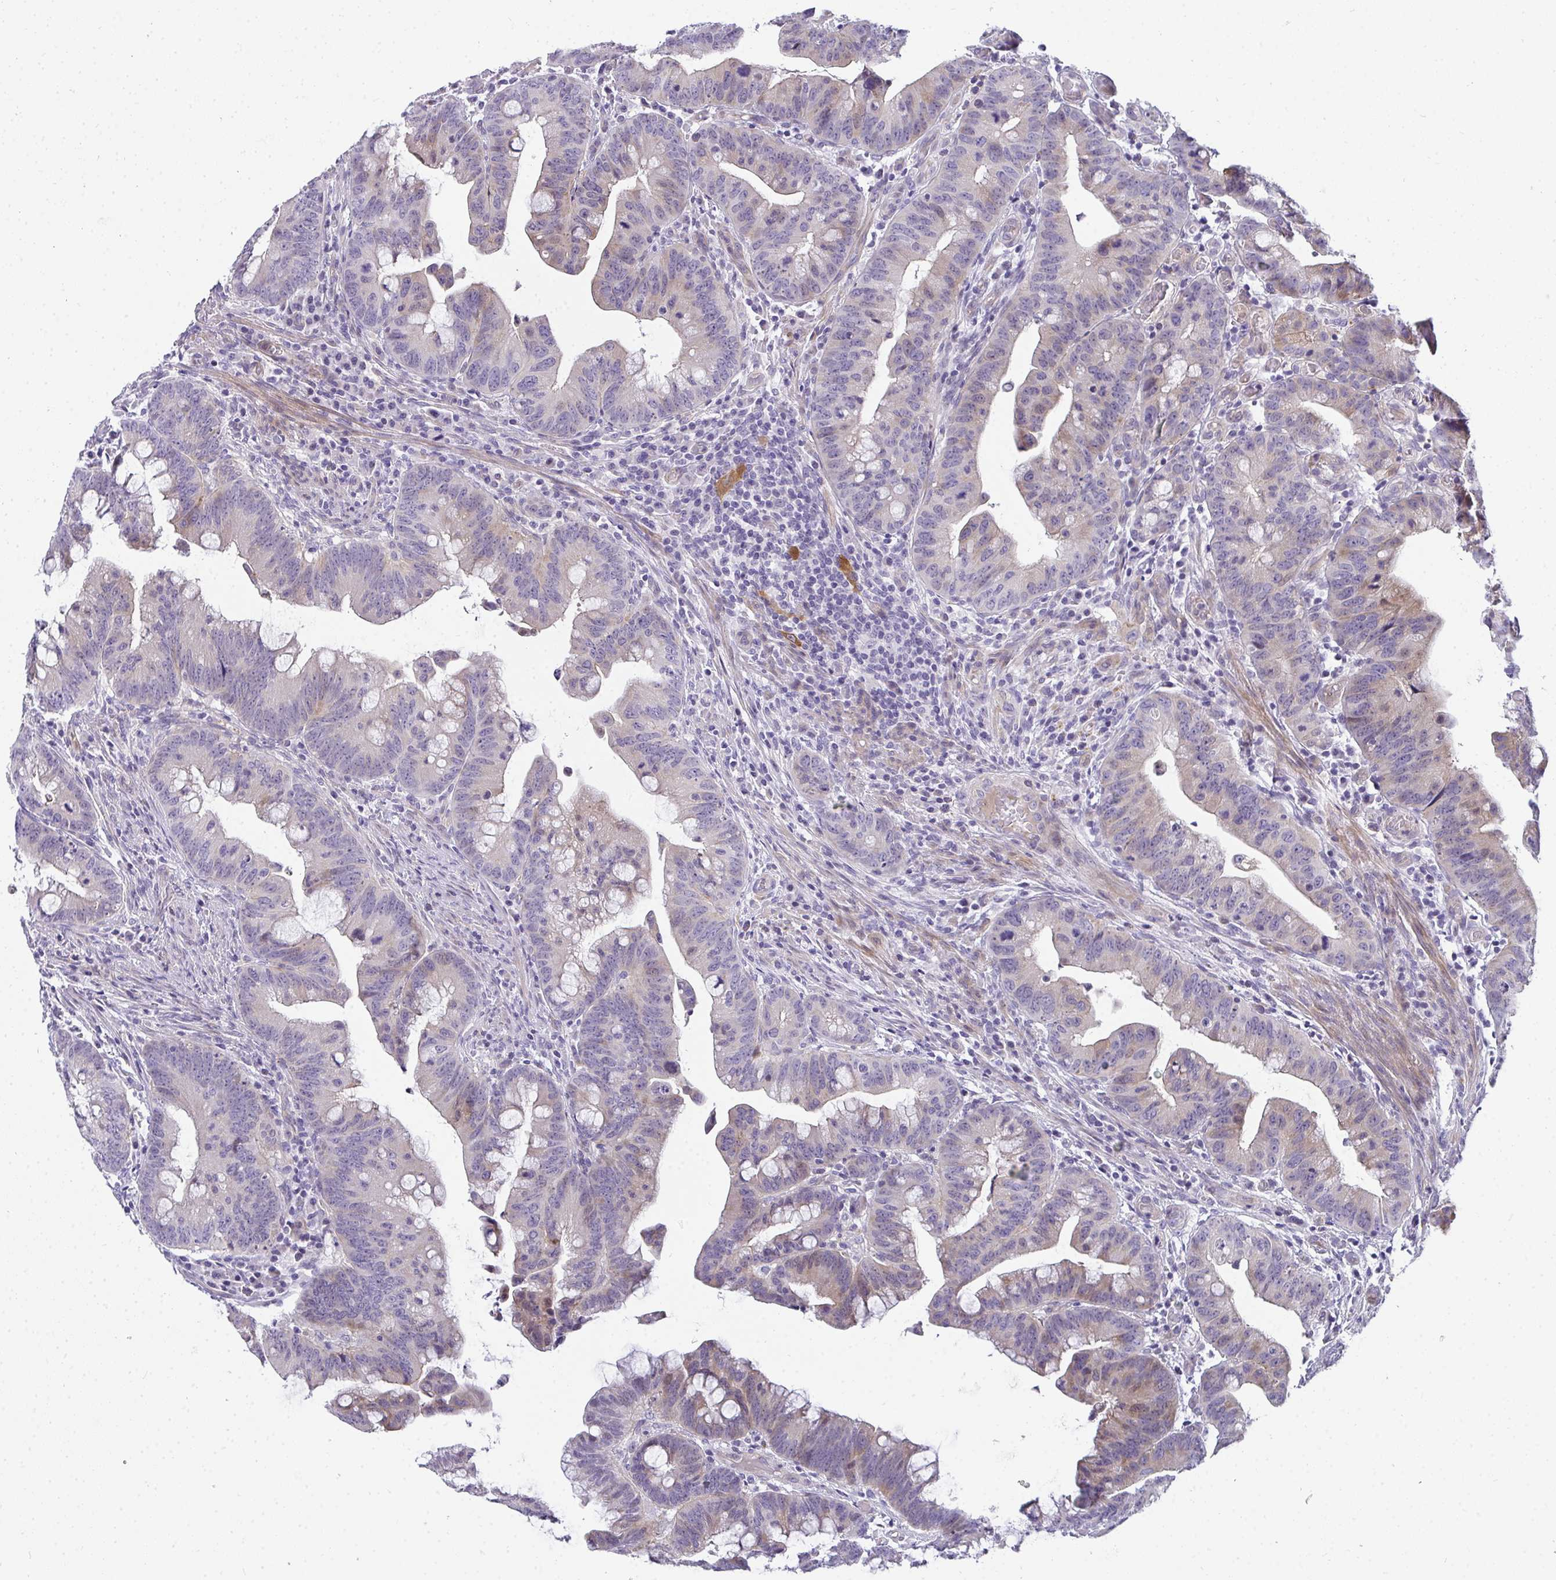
{"staining": {"intensity": "weak", "quantity": "<25%", "location": "cytoplasmic/membranous"}, "tissue": "colorectal cancer", "cell_type": "Tumor cells", "image_type": "cancer", "snomed": [{"axis": "morphology", "description": "Adenocarcinoma, NOS"}, {"axis": "topography", "description": "Colon"}], "caption": "A histopathology image of human adenocarcinoma (colorectal) is negative for staining in tumor cells.", "gene": "AK5", "patient": {"sex": "male", "age": 62}}